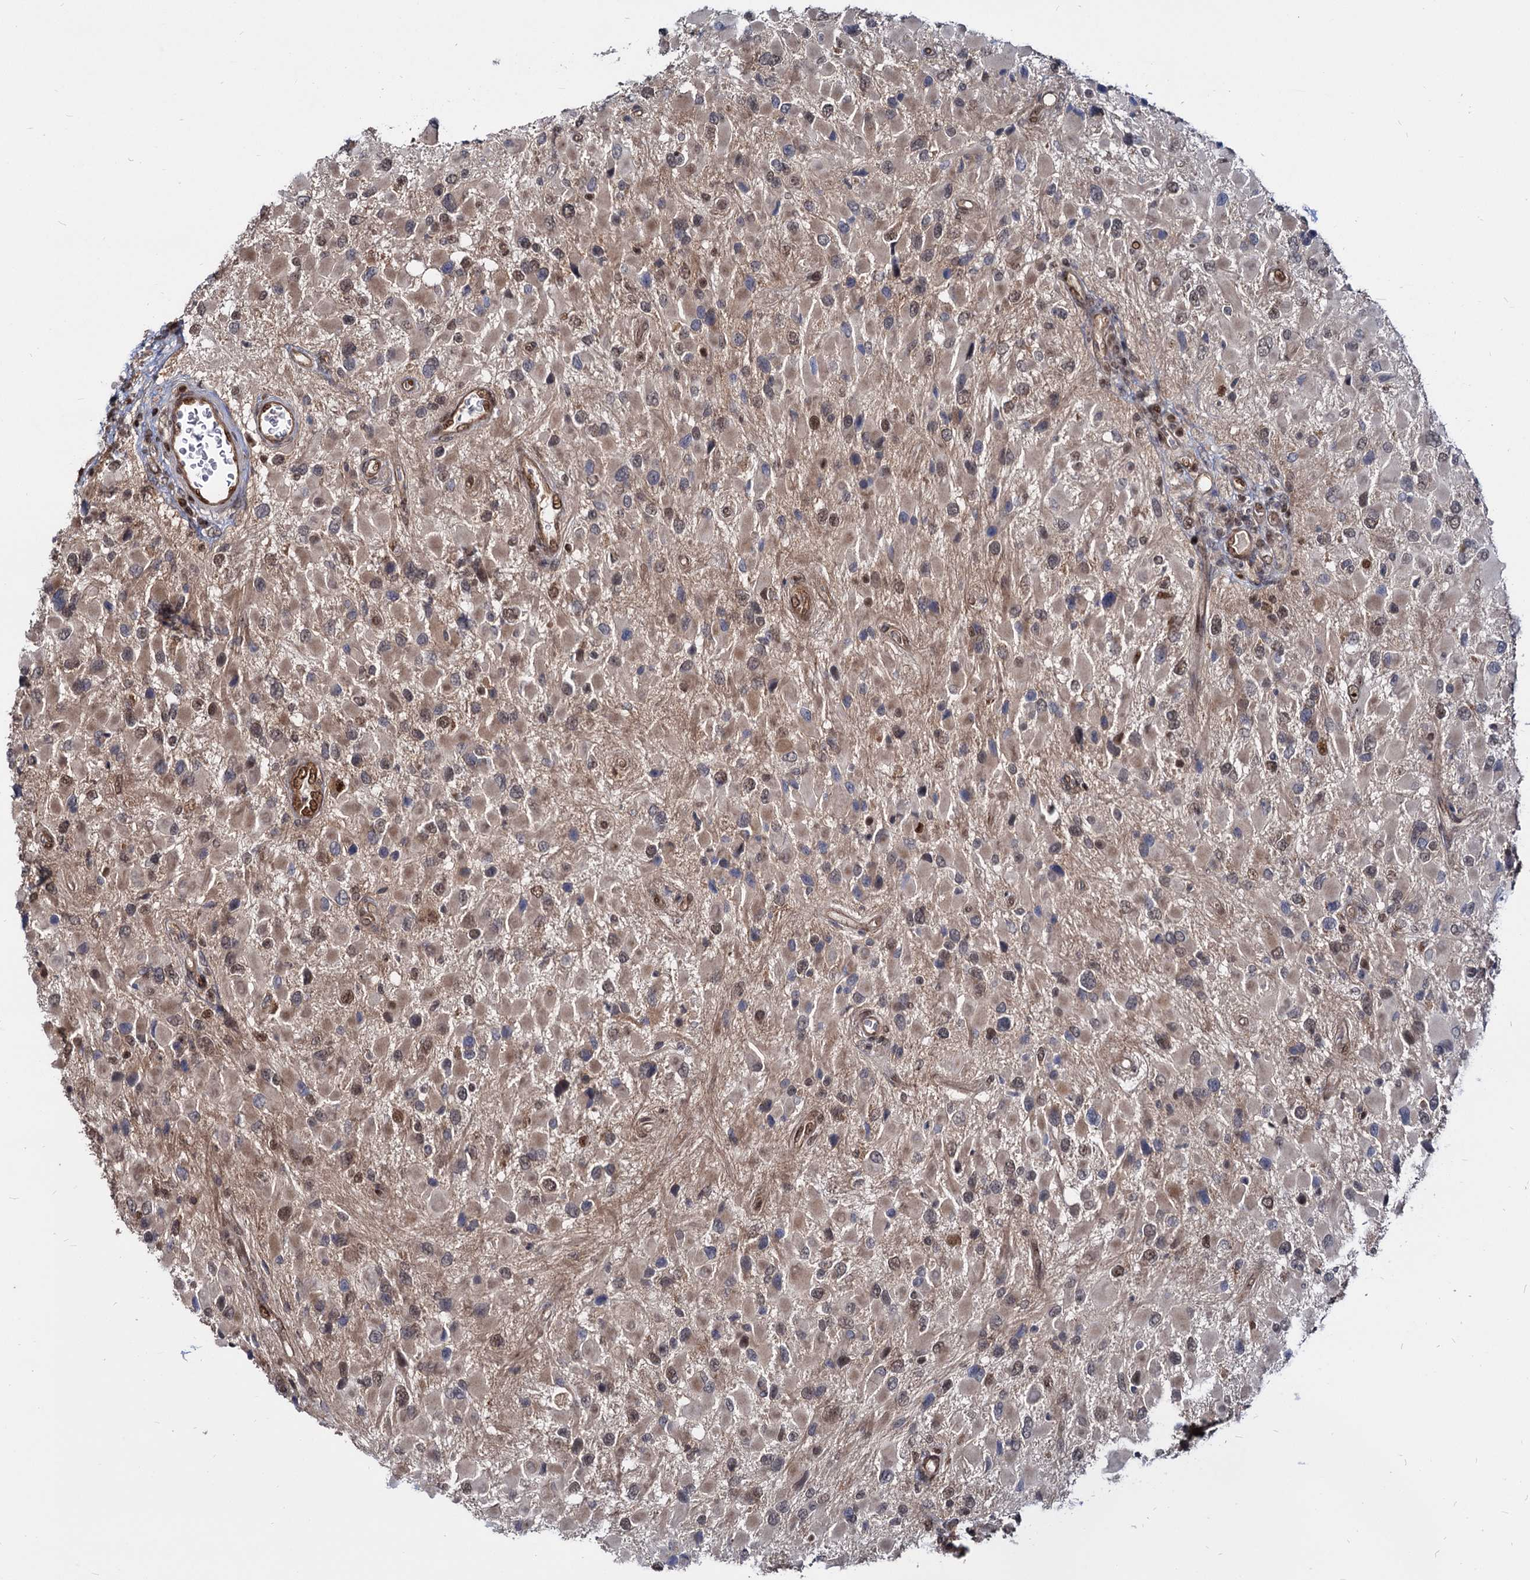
{"staining": {"intensity": "weak", "quantity": ">75%", "location": "cytoplasmic/membranous,nuclear"}, "tissue": "glioma", "cell_type": "Tumor cells", "image_type": "cancer", "snomed": [{"axis": "morphology", "description": "Glioma, malignant, High grade"}, {"axis": "topography", "description": "Brain"}], "caption": "Immunohistochemistry of glioma shows low levels of weak cytoplasmic/membranous and nuclear expression in about >75% of tumor cells.", "gene": "UBLCP1", "patient": {"sex": "male", "age": 53}}